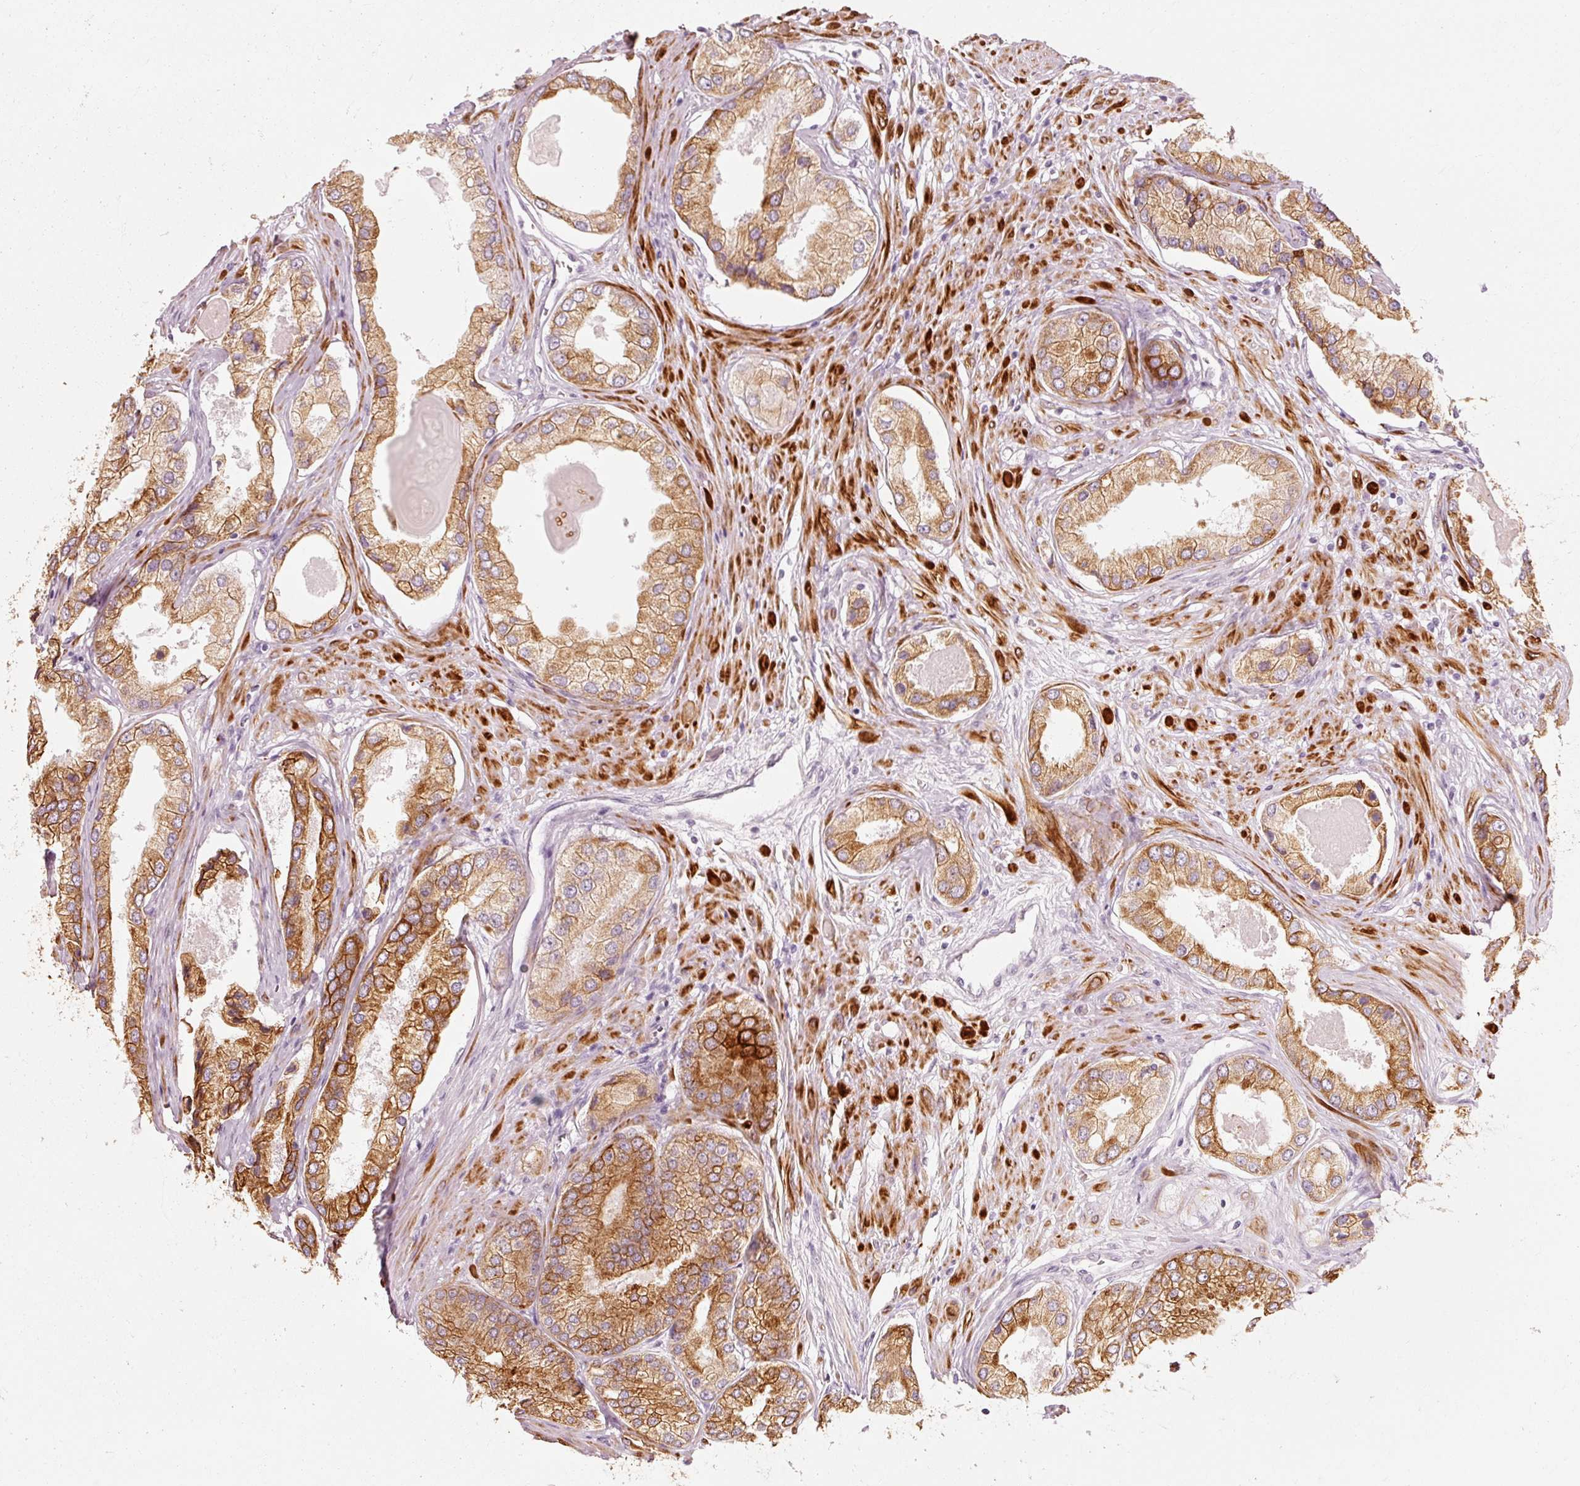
{"staining": {"intensity": "strong", "quantity": ">75%", "location": "cytoplasmic/membranous"}, "tissue": "prostate cancer", "cell_type": "Tumor cells", "image_type": "cancer", "snomed": [{"axis": "morphology", "description": "Adenocarcinoma, Low grade"}, {"axis": "topography", "description": "Prostate"}], "caption": "IHC (DAB) staining of prostate cancer demonstrates strong cytoplasmic/membranous protein staining in approximately >75% of tumor cells.", "gene": "TRIM73", "patient": {"sex": "male", "age": 68}}